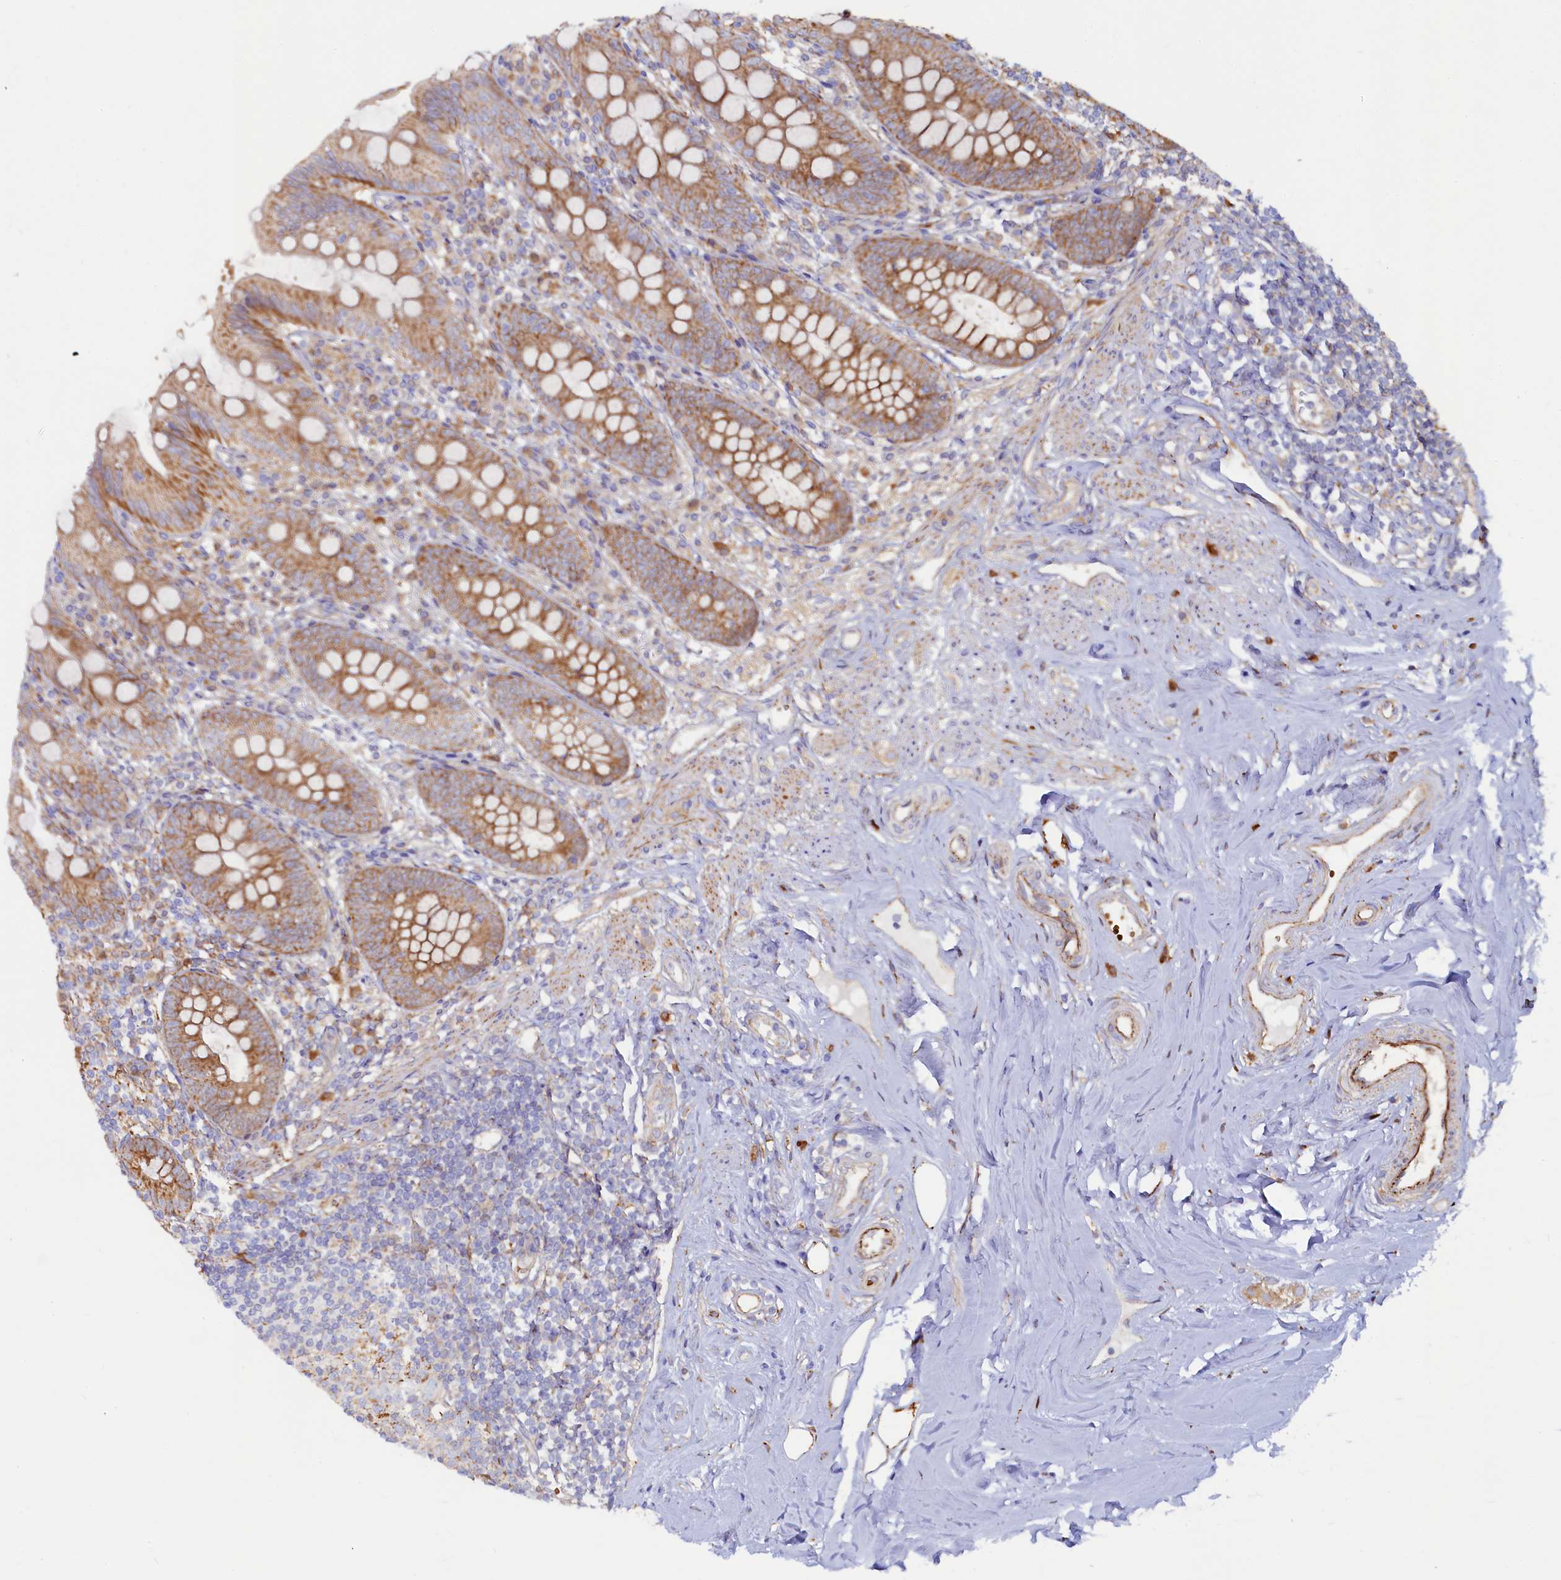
{"staining": {"intensity": "moderate", "quantity": ">75%", "location": "cytoplasmic/membranous"}, "tissue": "appendix", "cell_type": "Glandular cells", "image_type": "normal", "snomed": [{"axis": "morphology", "description": "Normal tissue, NOS"}, {"axis": "topography", "description": "Appendix"}], "caption": "Moderate cytoplasmic/membranous protein positivity is seen in approximately >75% of glandular cells in appendix. (Stains: DAB (3,3'-diaminobenzidine) in brown, nuclei in blue, Microscopy: brightfield microscopy at high magnification).", "gene": "ASTE1", "patient": {"sex": "female", "age": 51}}